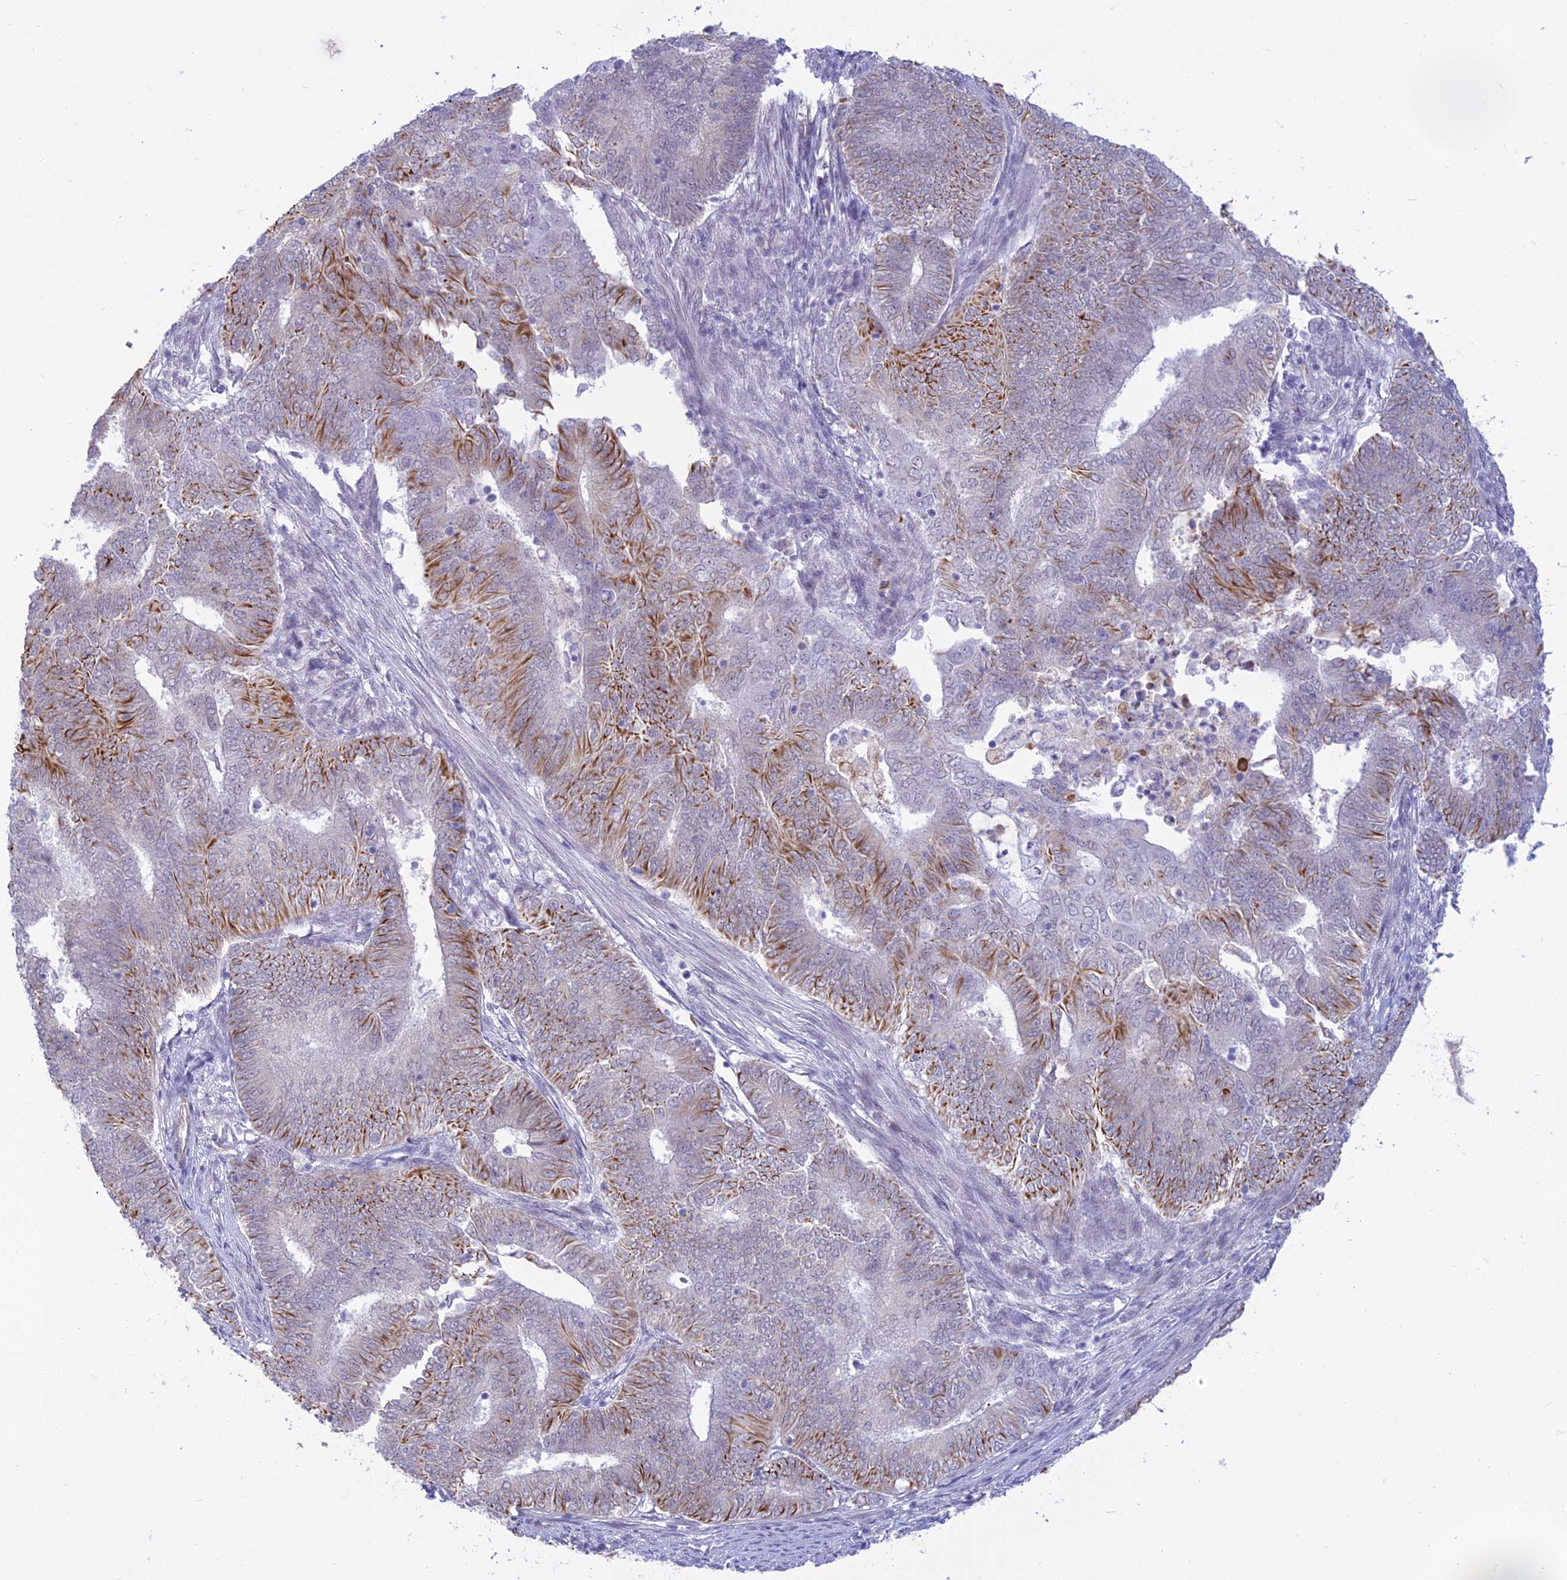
{"staining": {"intensity": "moderate", "quantity": "25%-75%", "location": "cytoplasmic/membranous"}, "tissue": "endometrial cancer", "cell_type": "Tumor cells", "image_type": "cancer", "snomed": [{"axis": "morphology", "description": "Adenocarcinoma, NOS"}, {"axis": "topography", "description": "Endometrium"}], "caption": "IHC of endometrial cancer exhibits medium levels of moderate cytoplasmic/membranous expression in about 25%-75% of tumor cells. (Stains: DAB in brown, nuclei in blue, Microscopy: brightfield microscopy at high magnification).", "gene": "SAPCD2", "patient": {"sex": "female", "age": 62}}